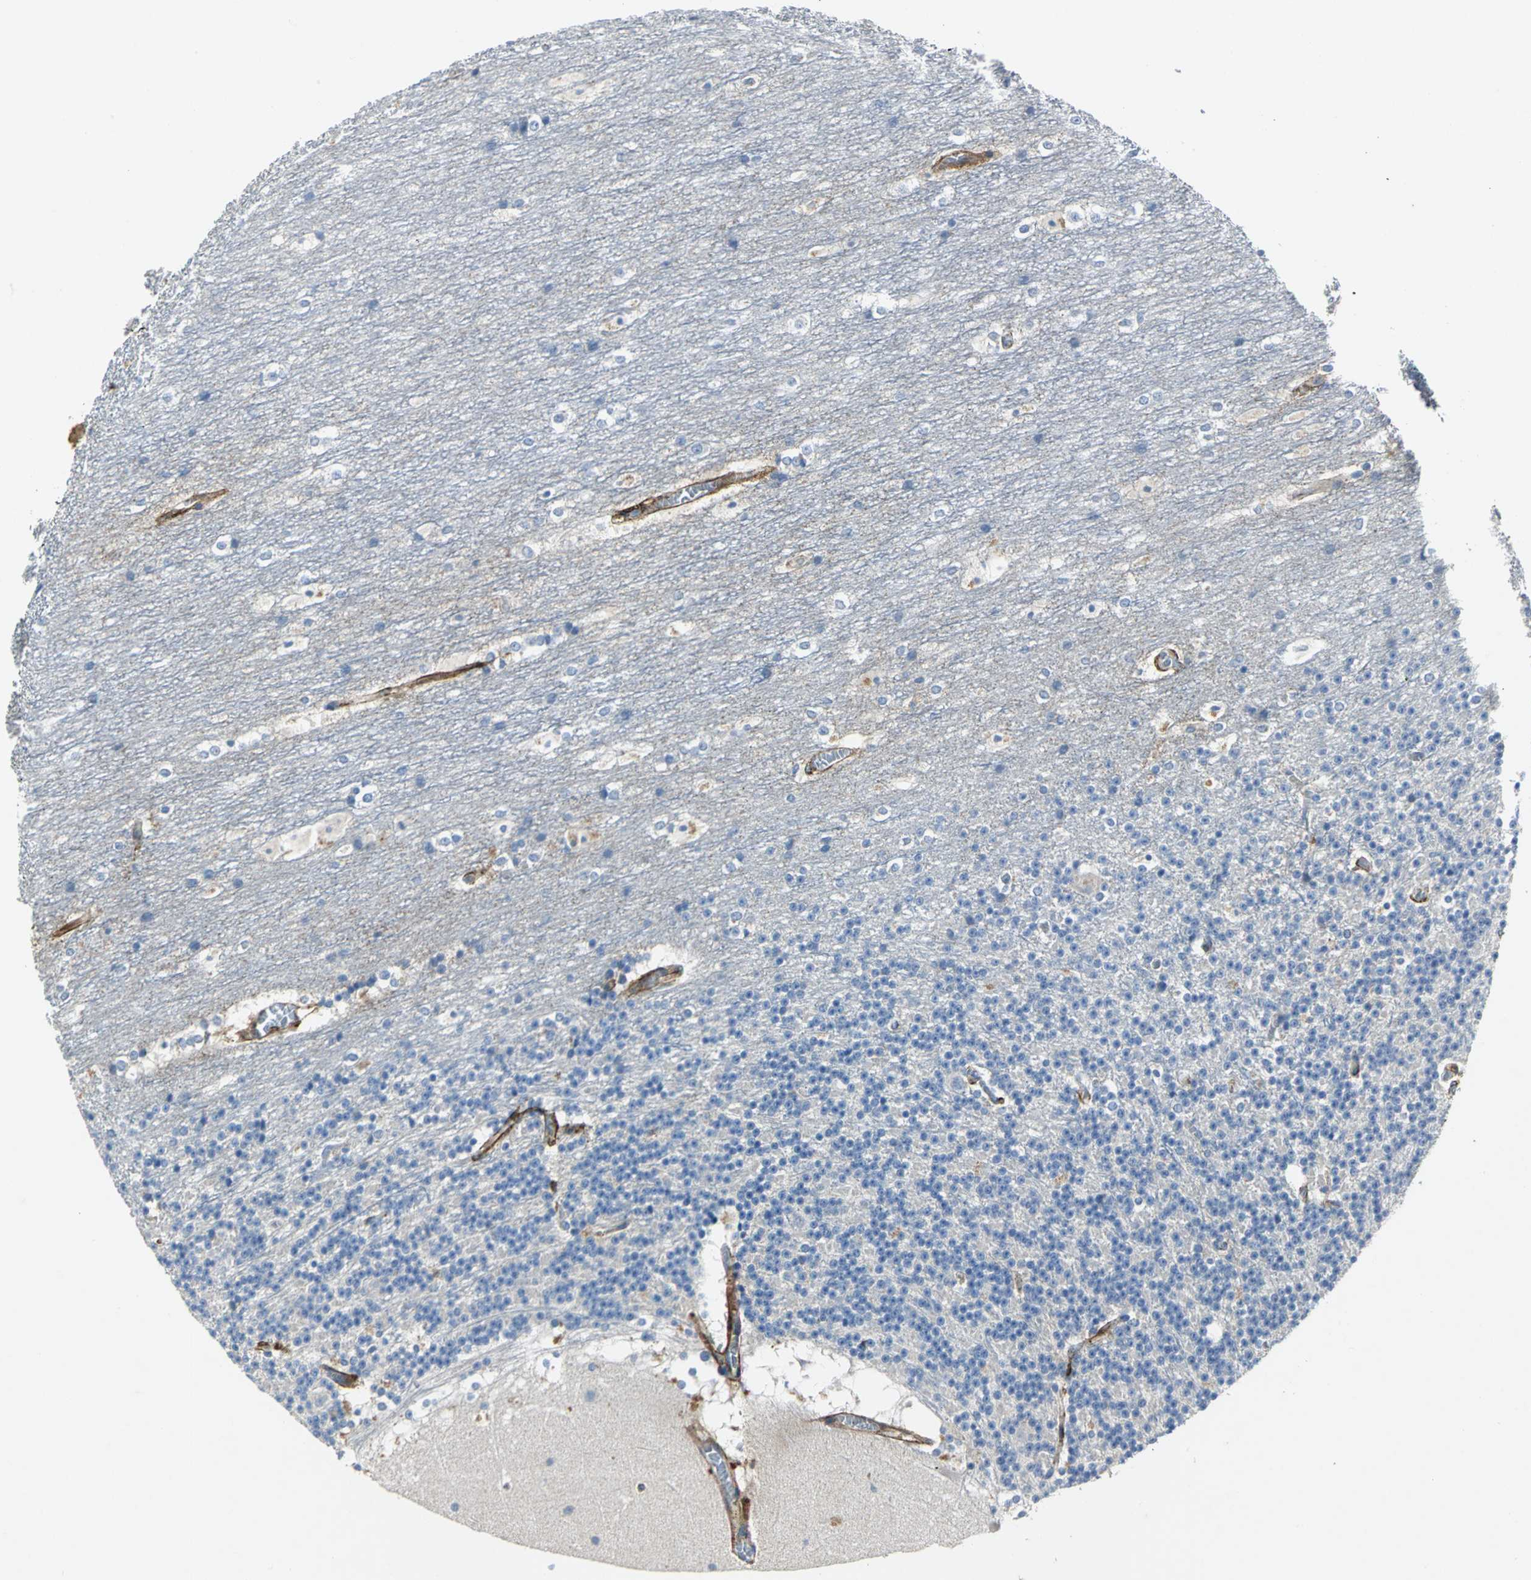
{"staining": {"intensity": "negative", "quantity": "none", "location": "none"}, "tissue": "cerebellum", "cell_type": "Cells in granular layer", "image_type": "normal", "snomed": [{"axis": "morphology", "description": "Normal tissue, NOS"}, {"axis": "topography", "description": "Cerebellum"}], "caption": "Immunohistochemical staining of unremarkable cerebellum exhibits no significant expression in cells in granular layer. (Brightfield microscopy of DAB immunohistochemistry (IHC) at high magnification).", "gene": "EFNB3", "patient": {"sex": "female", "age": 19}}